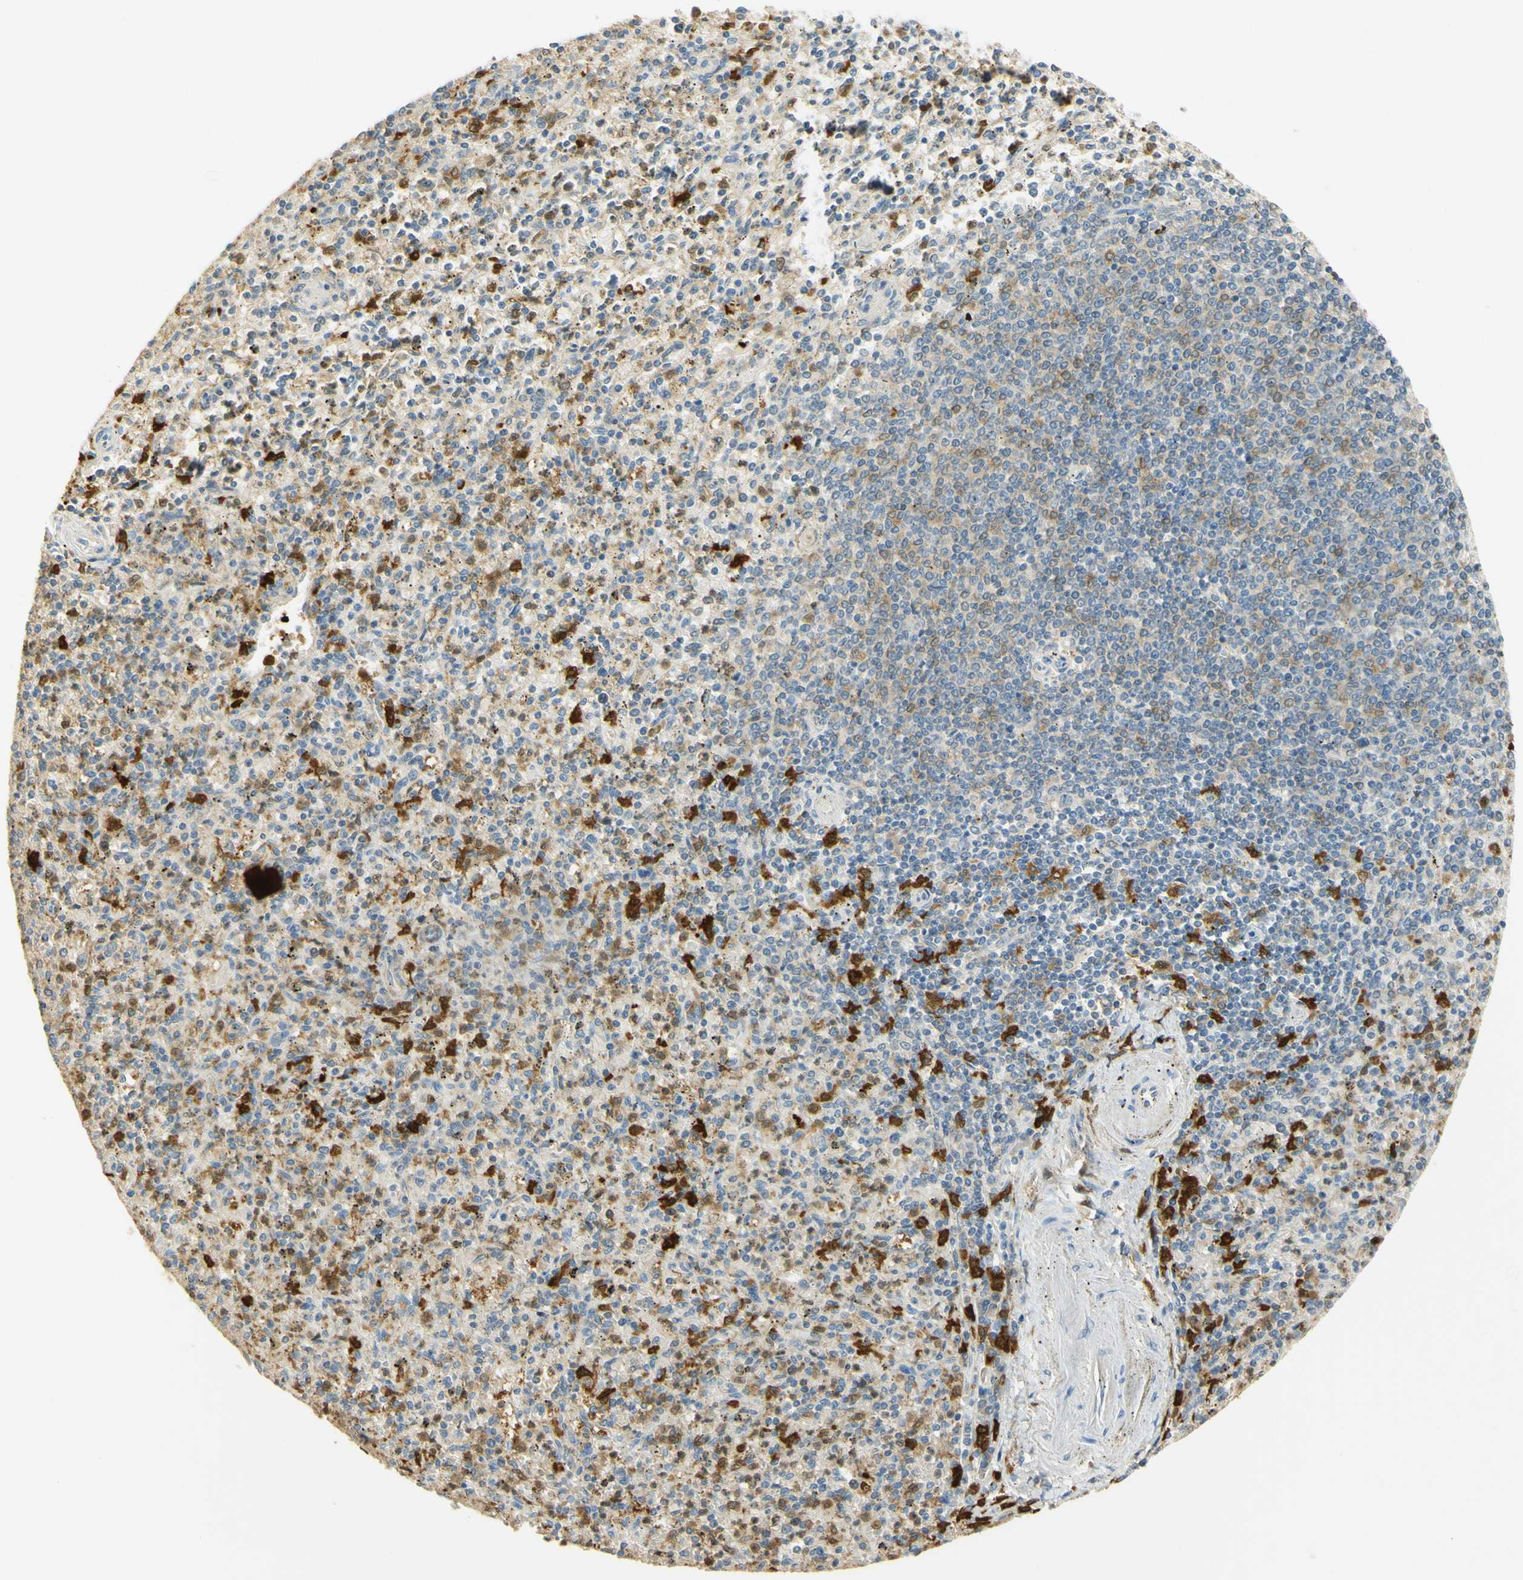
{"staining": {"intensity": "weak", "quantity": "25%-75%", "location": "cytoplasmic/membranous"}, "tissue": "spleen", "cell_type": "Cells in red pulp", "image_type": "normal", "snomed": [{"axis": "morphology", "description": "Normal tissue, NOS"}, {"axis": "topography", "description": "Spleen"}], "caption": "Weak cytoplasmic/membranous protein positivity is identified in about 25%-75% of cells in red pulp in spleen. Using DAB (brown) and hematoxylin (blue) stains, captured at high magnification using brightfield microscopy.", "gene": "PAK1", "patient": {"sex": "male", "age": 72}}